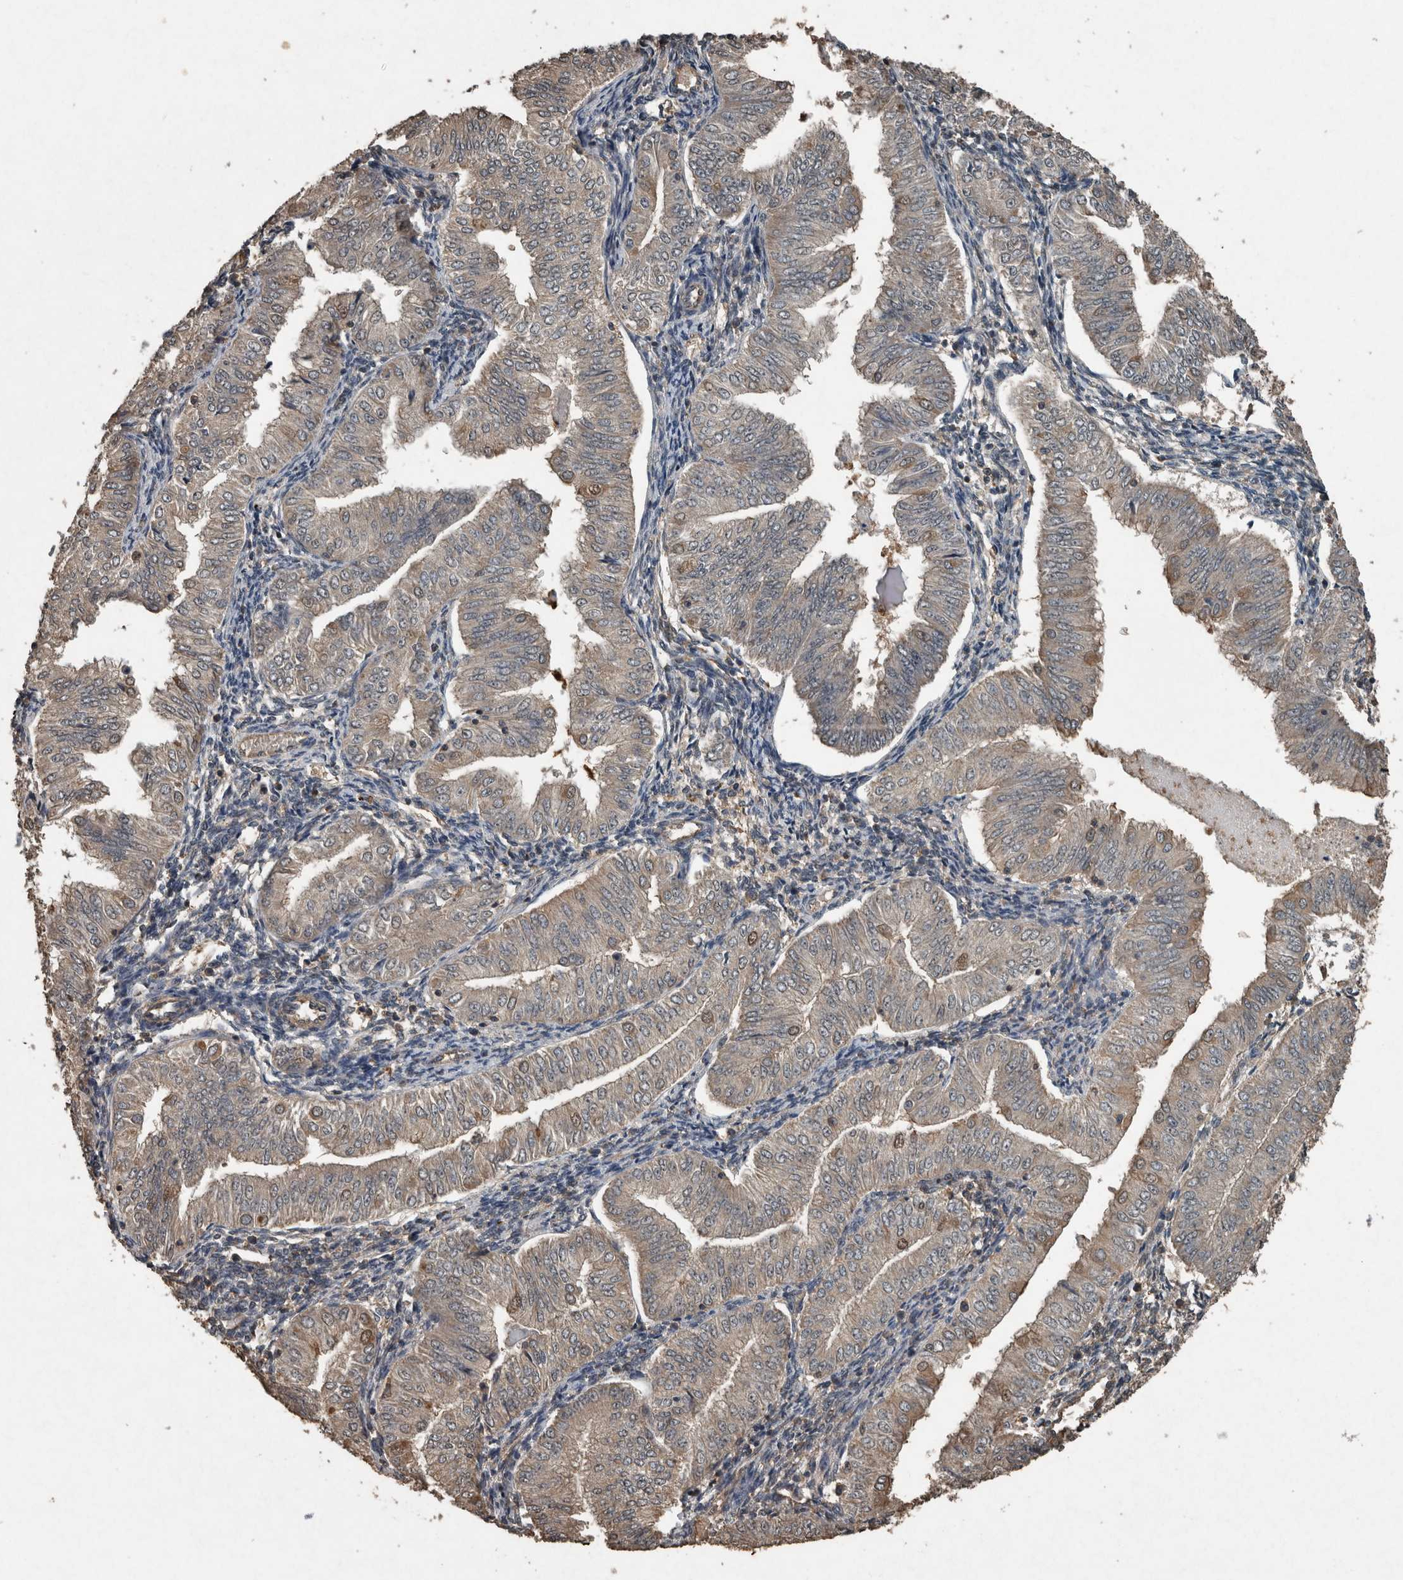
{"staining": {"intensity": "weak", "quantity": "25%-75%", "location": "cytoplasmic/membranous"}, "tissue": "endometrial cancer", "cell_type": "Tumor cells", "image_type": "cancer", "snomed": [{"axis": "morphology", "description": "Normal tissue, NOS"}, {"axis": "morphology", "description": "Adenocarcinoma, NOS"}, {"axis": "topography", "description": "Endometrium"}], "caption": "Weak cytoplasmic/membranous positivity for a protein is seen in about 25%-75% of tumor cells of endometrial cancer using immunohistochemistry.", "gene": "FGFRL1", "patient": {"sex": "female", "age": 53}}